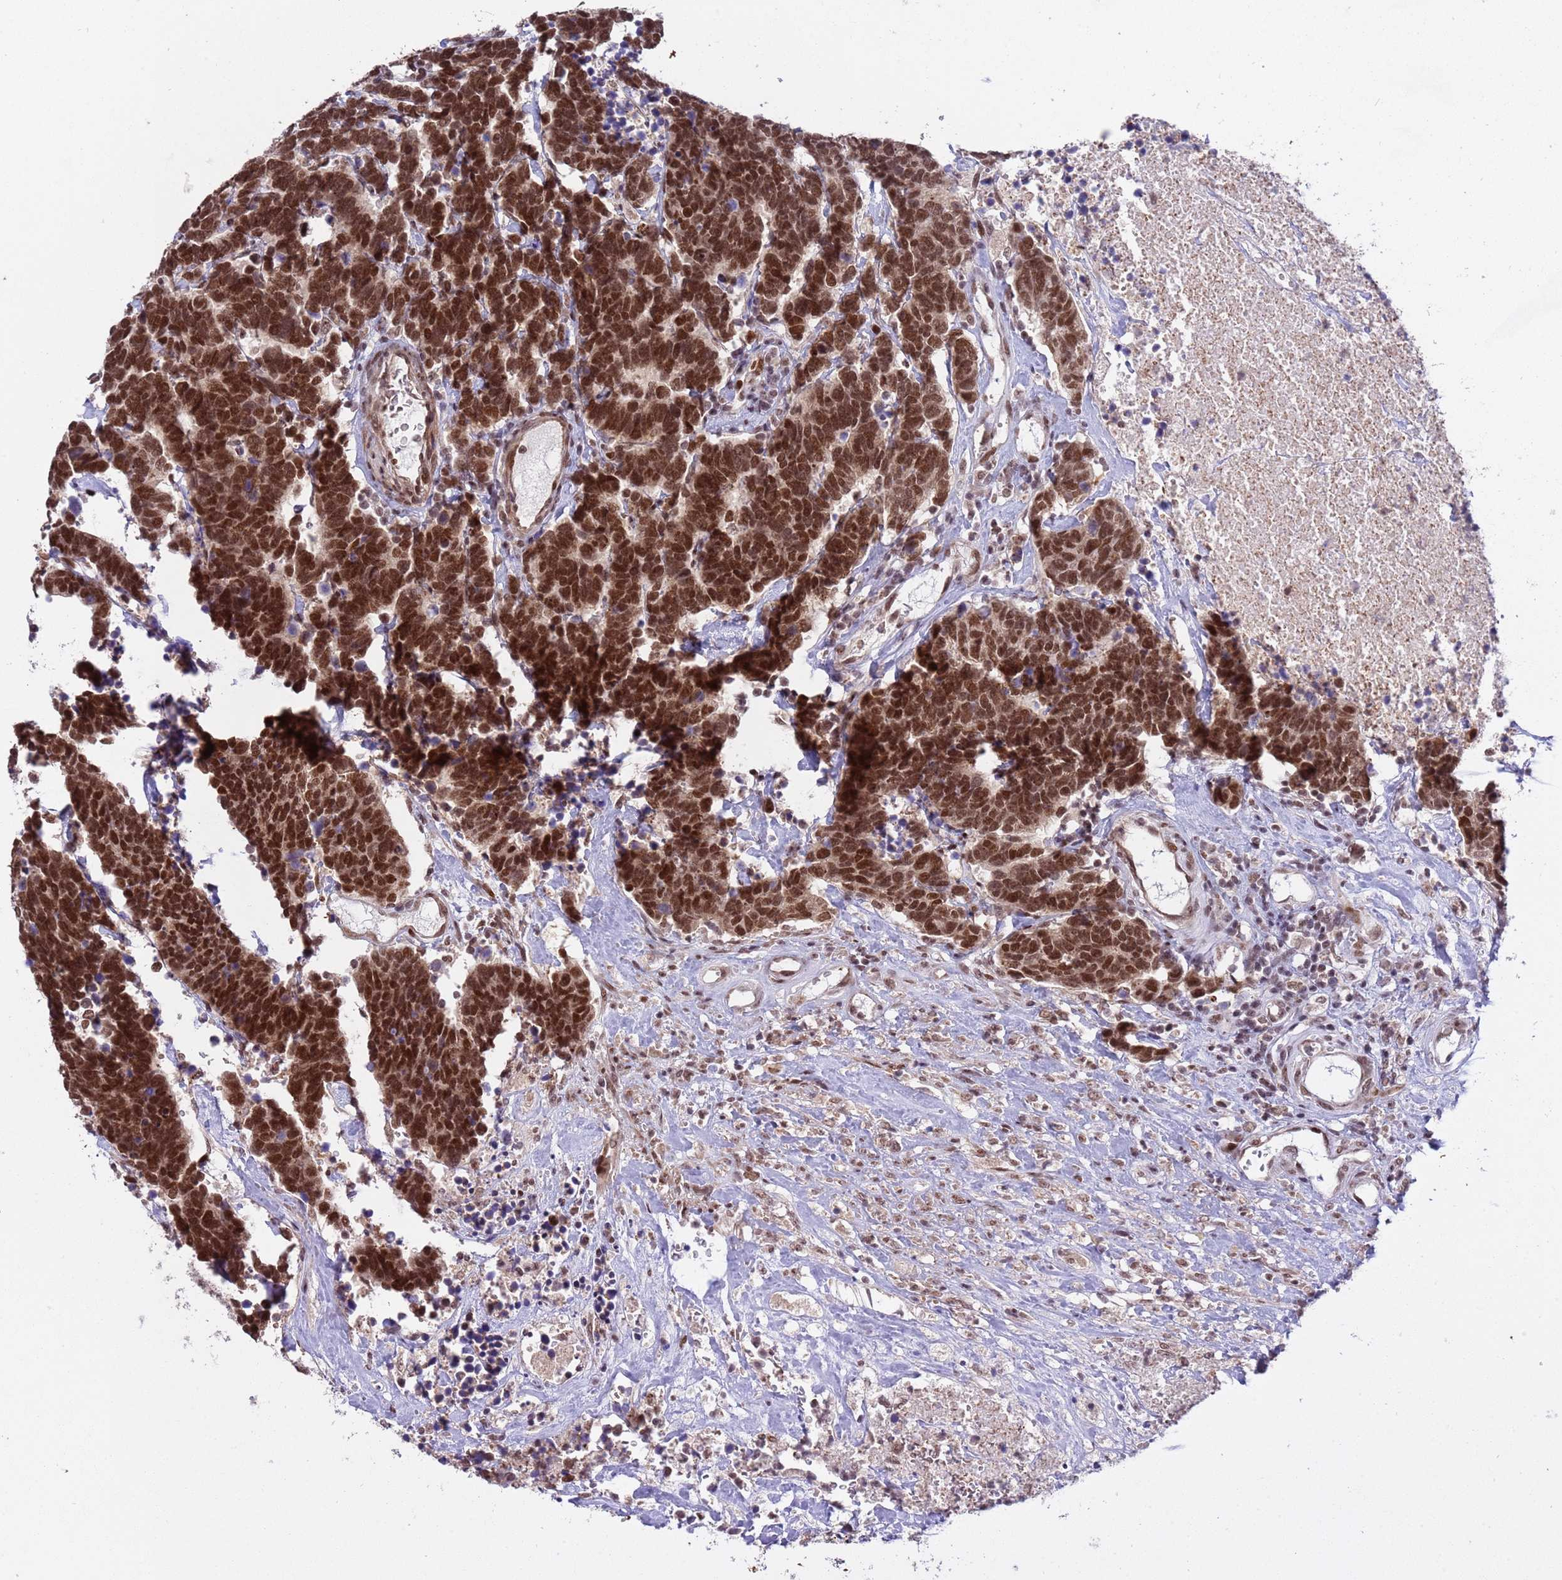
{"staining": {"intensity": "strong", "quantity": ">75%", "location": "cytoplasmic/membranous,nuclear"}, "tissue": "carcinoid", "cell_type": "Tumor cells", "image_type": "cancer", "snomed": [{"axis": "morphology", "description": "Carcinoma, NOS"}, {"axis": "morphology", "description": "Carcinoid, malignant, NOS"}, {"axis": "topography", "description": "Urinary bladder"}], "caption": "An immunohistochemistry image of tumor tissue is shown. Protein staining in brown highlights strong cytoplasmic/membranous and nuclear positivity in carcinoid within tumor cells. (DAB = brown stain, brightfield microscopy at high magnification).", "gene": "PPM1H", "patient": {"sex": "male", "age": 57}}